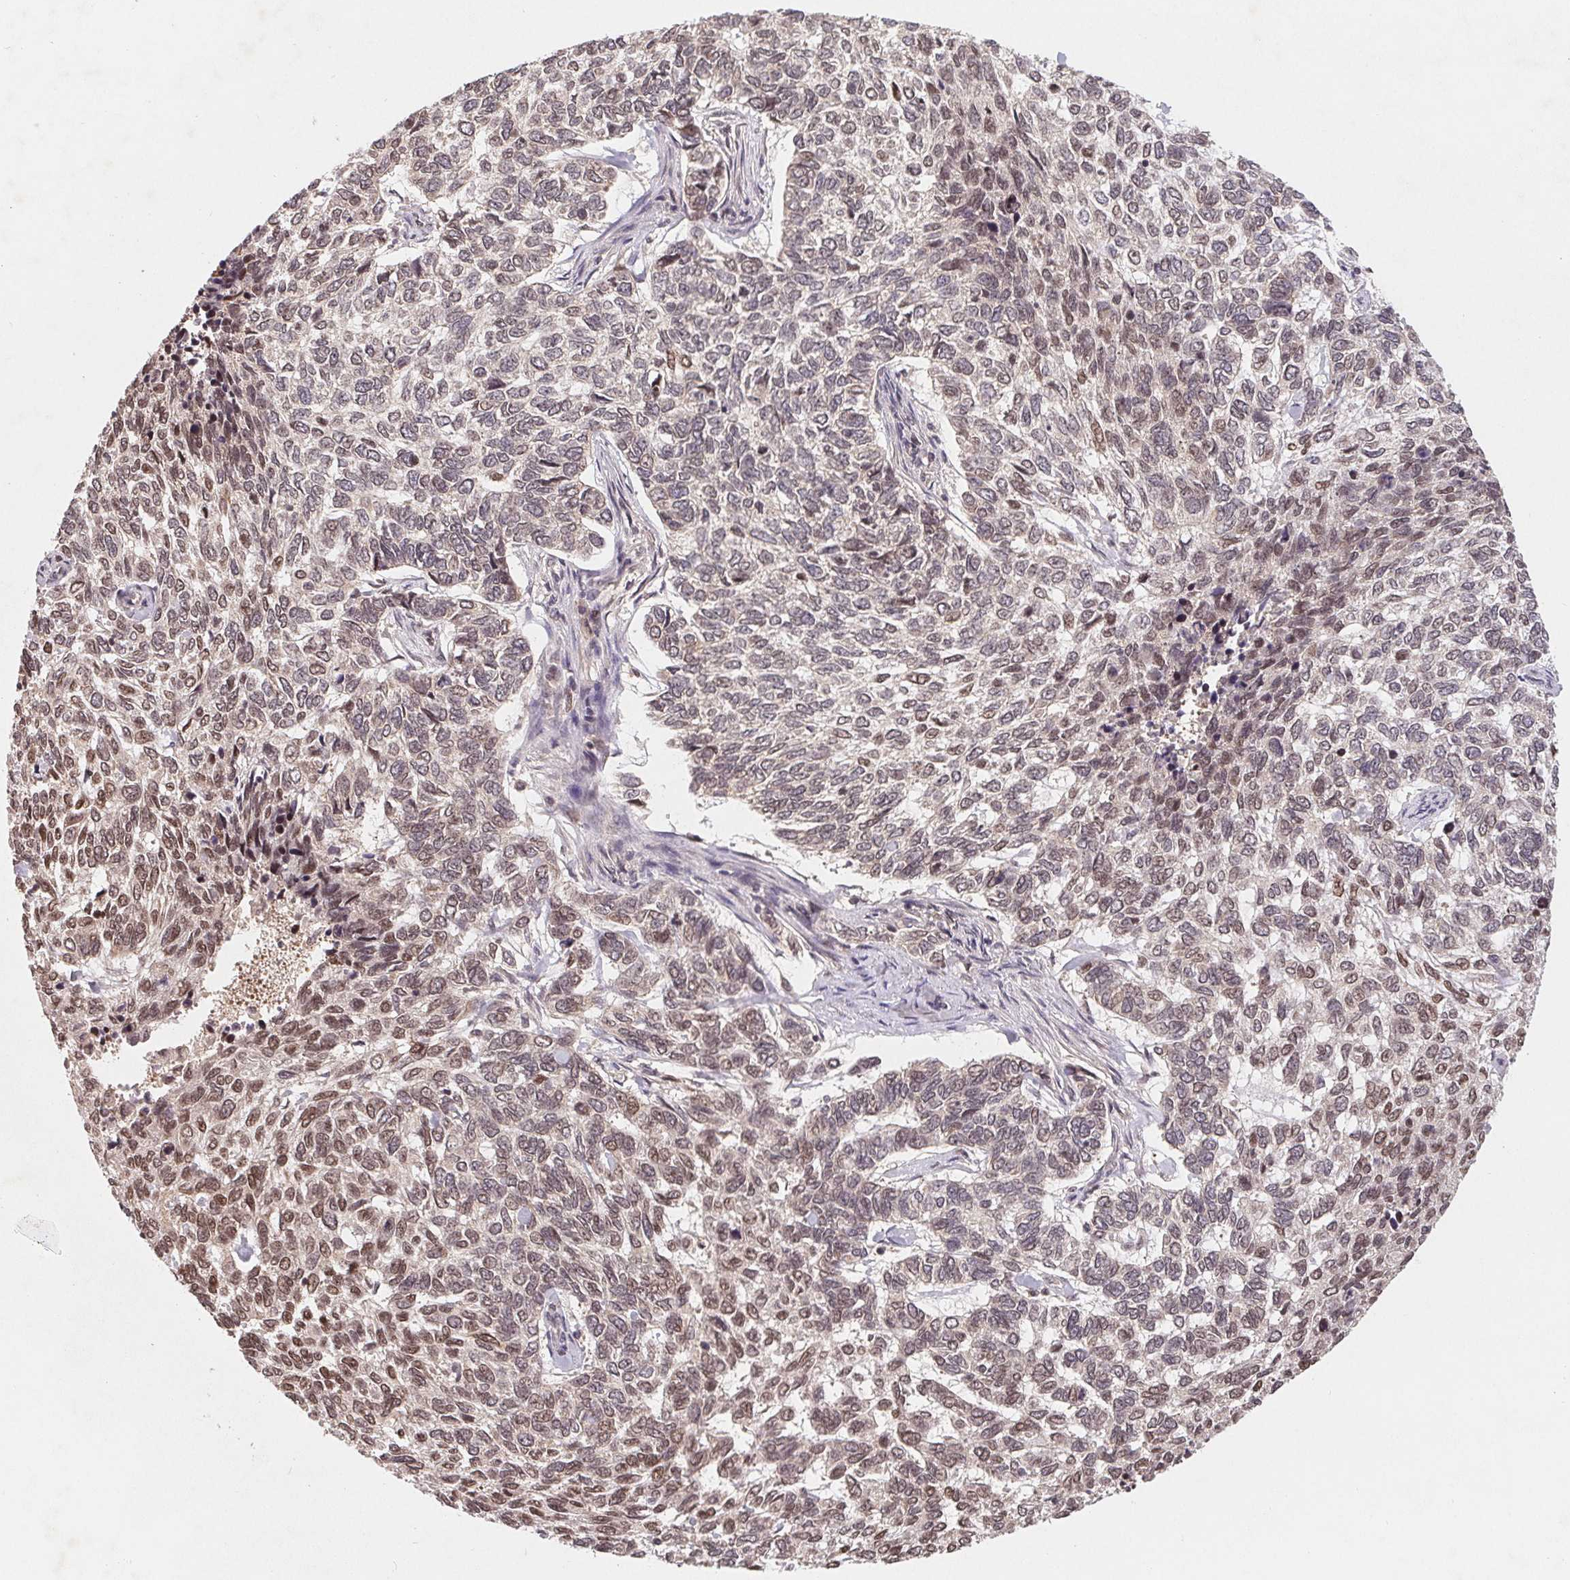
{"staining": {"intensity": "weak", "quantity": "<25%", "location": "nuclear"}, "tissue": "skin cancer", "cell_type": "Tumor cells", "image_type": "cancer", "snomed": [{"axis": "morphology", "description": "Basal cell carcinoma"}, {"axis": "topography", "description": "Skin"}], "caption": "Photomicrograph shows no significant protein expression in tumor cells of skin basal cell carcinoma.", "gene": "HMGN3", "patient": {"sex": "female", "age": 65}}